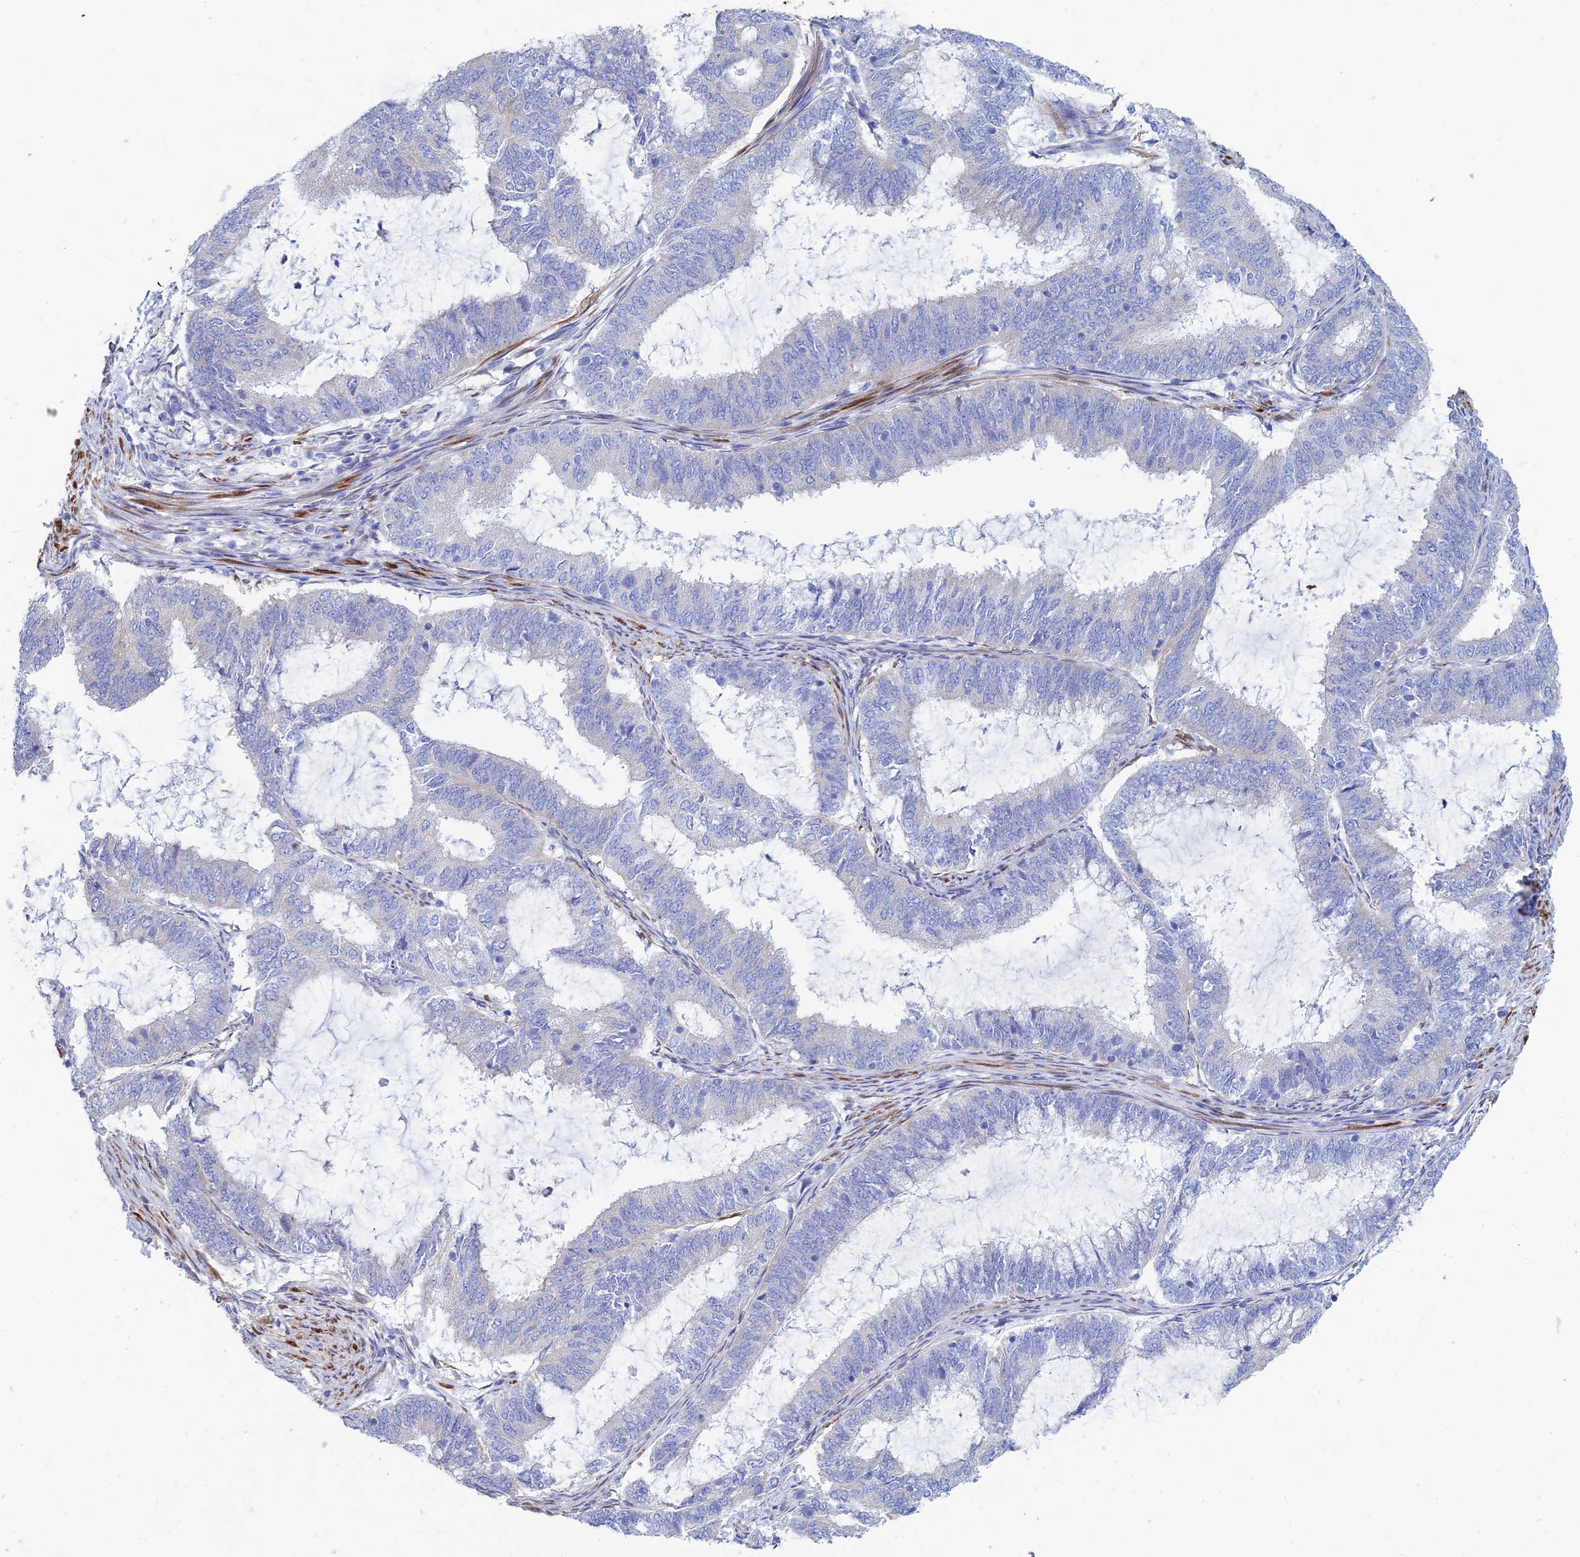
{"staining": {"intensity": "negative", "quantity": "none", "location": "none"}, "tissue": "endometrial cancer", "cell_type": "Tumor cells", "image_type": "cancer", "snomed": [{"axis": "morphology", "description": "Adenocarcinoma, NOS"}, {"axis": "topography", "description": "Endometrium"}], "caption": "Endometrial adenocarcinoma stained for a protein using immunohistochemistry demonstrates no positivity tumor cells.", "gene": "PCDHA8", "patient": {"sex": "female", "age": 51}}